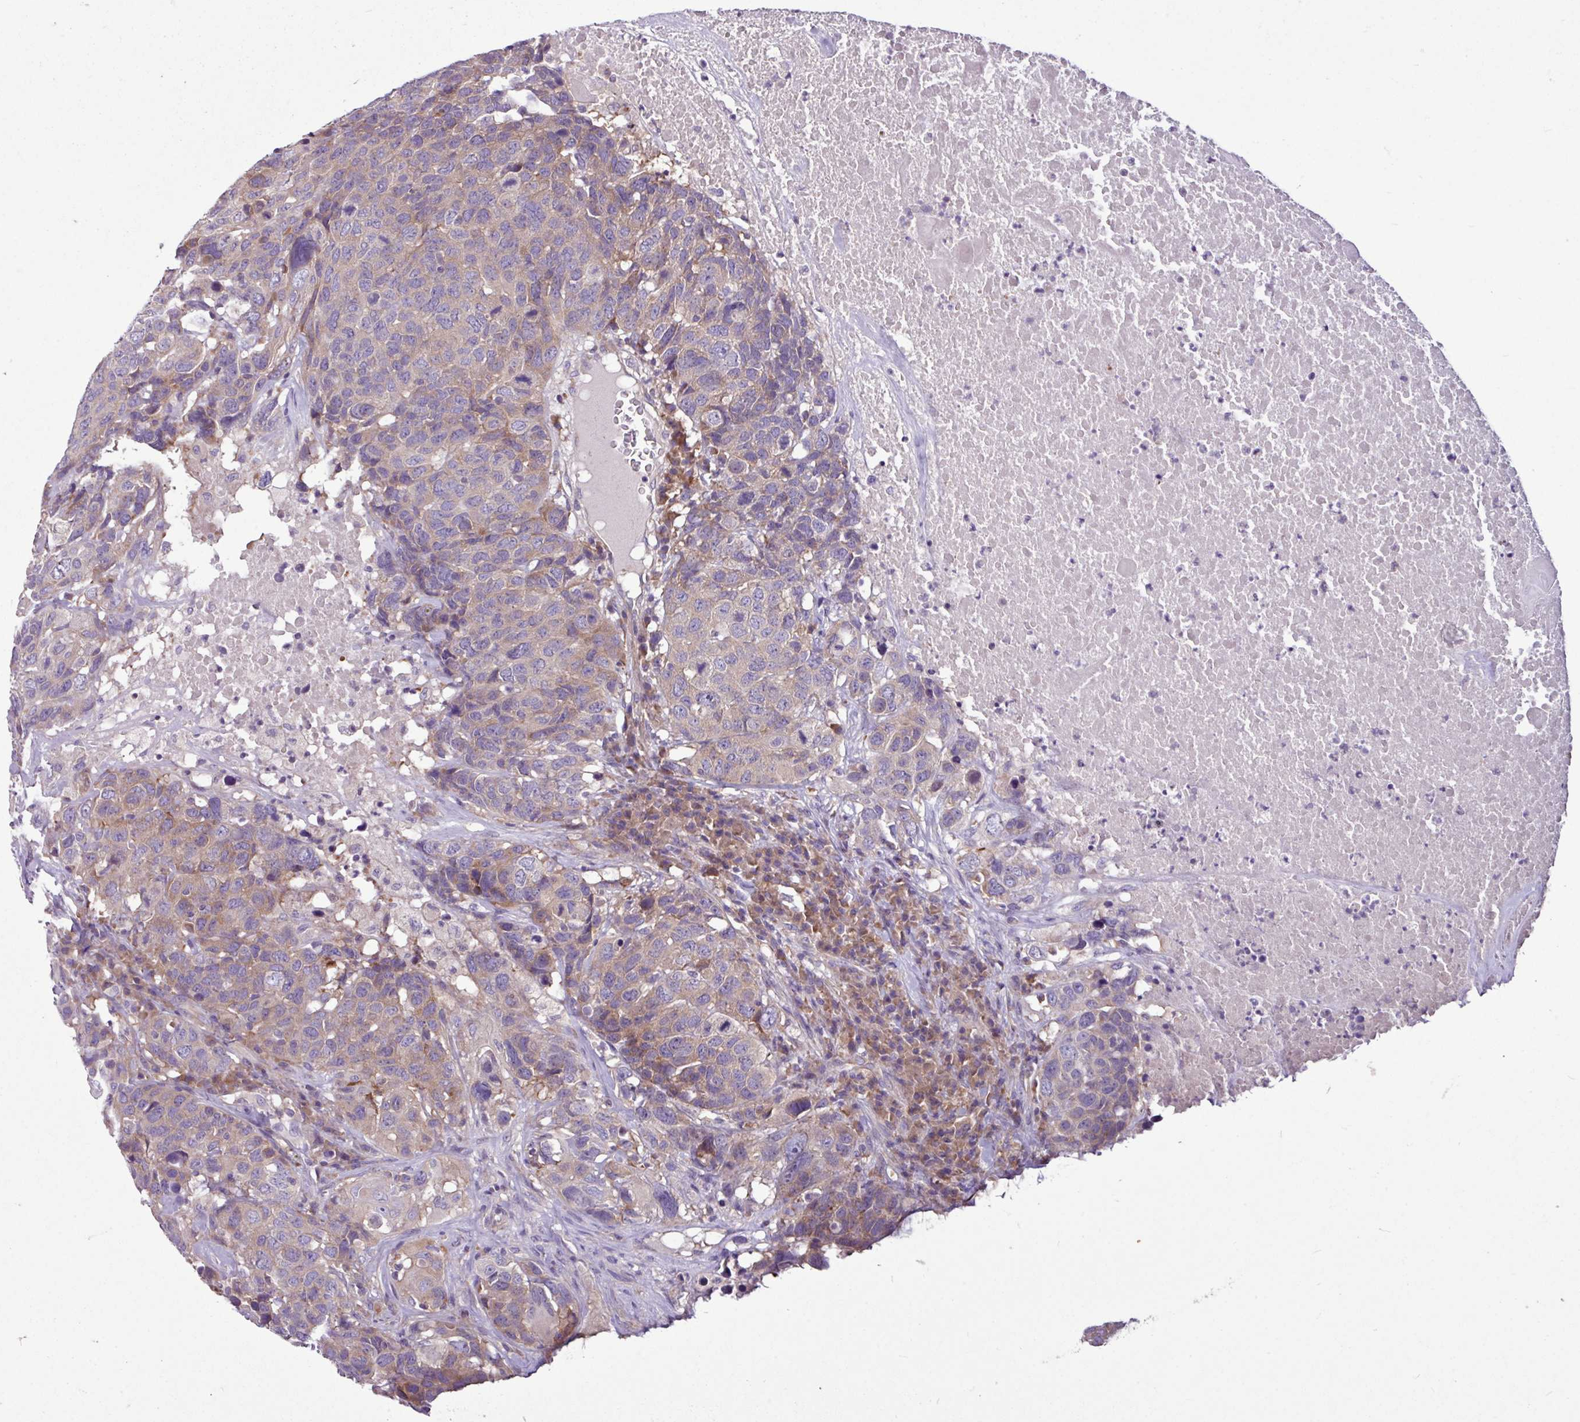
{"staining": {"intensity": "moderate", "quantity": "<25%", "location": "cytoplasmic/membranous"}, "tissue": "head and neck cancer", "cell_type": "Tumor cells", "image_type": "cancer", "snomed": [{"axis": "morphology", "description": "Squamous cell carcinoma, NOS"}, {"axis": "topography", "description": "Head-Neck"}], "caption": "Immunohistochemistry (DAB) staining of head and neck cancer (squamous cell carcinoma) demonstrates moderate cytoplasmic/membranous protein staining in approximately <25% of tumor cells.", "gene": "MROH2A", "patient": {"sex": "male", "age": 66}}